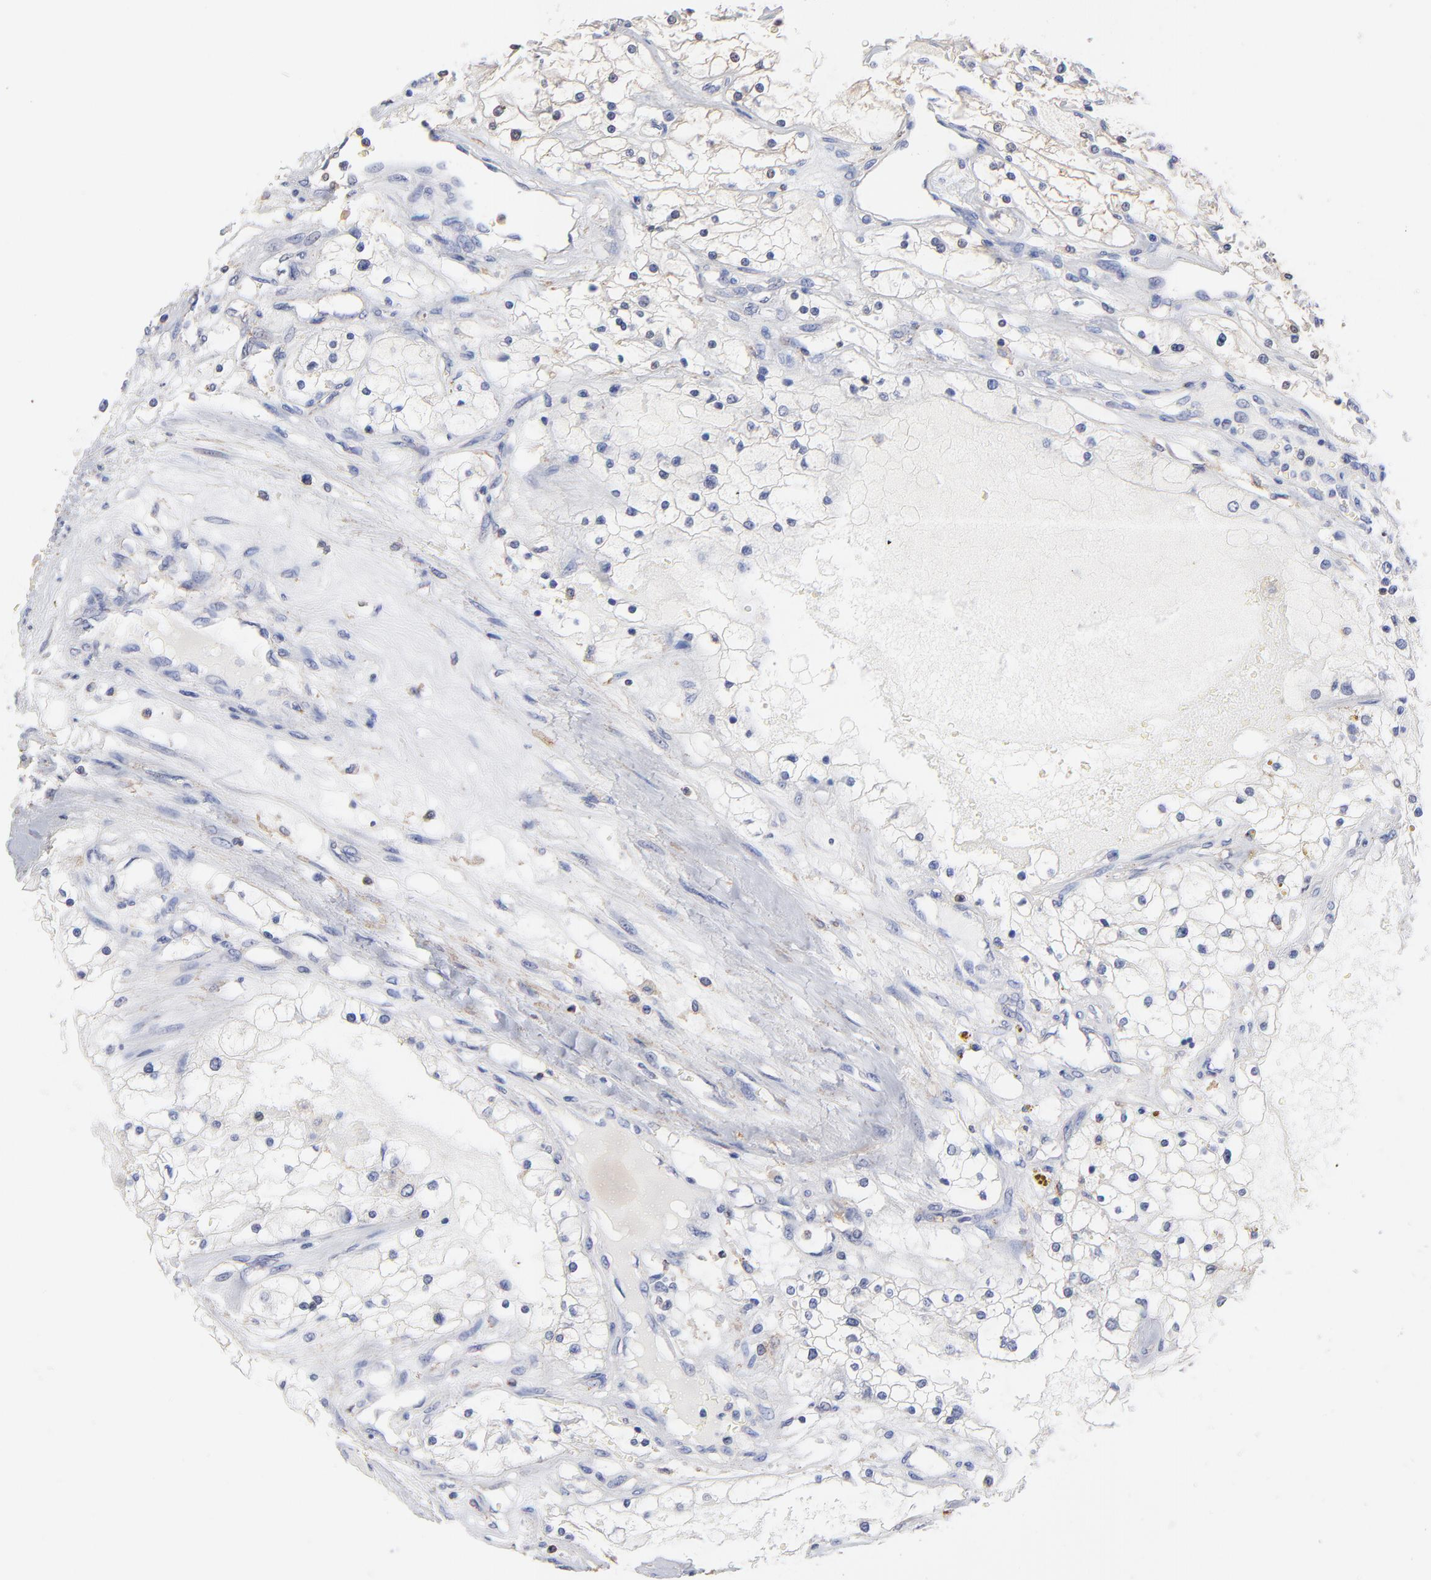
{"staining": {"intensity": "weak", "quantity": "<25%", "location": "cytoplasmic/membranous"}, "tissue": "renal cancer", "cell_type": "Tumor cells", "image_type": "cancer", "snomed": [{"axis": "morphology", "description": "Adenocarcinoma, NOS"}, {"axis": "topography", "description": "Kidney"}], "caption": "This histopathology image is of renal cancer stained with IHC to label a protein in brown with the nuclei are counter-stained blue. There is no positivity in tumor cells.", "gene": "ASL", "patient": {"sex": "male", "age": 61}}